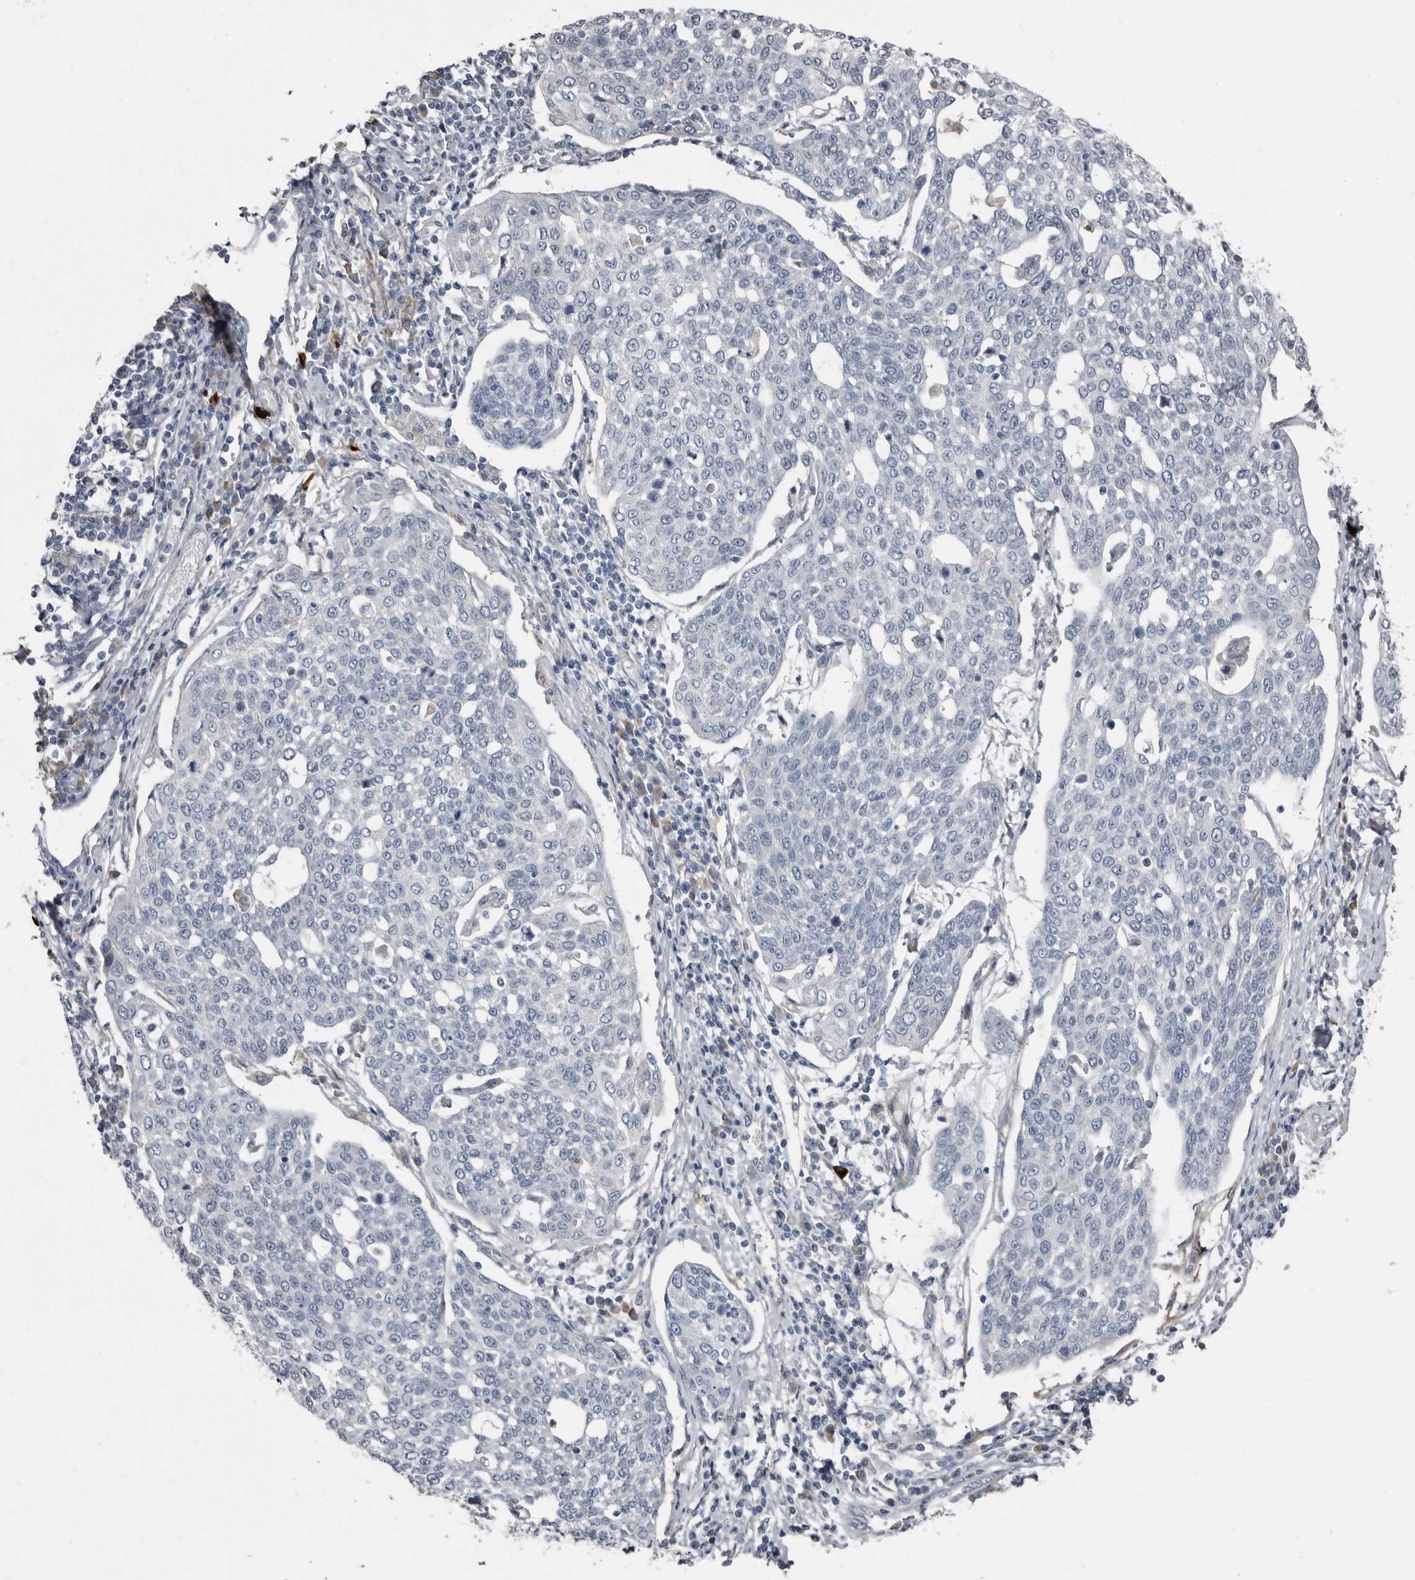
{"staining": {"intensity": "negative", "quantity": "none", "location": "none"}, "tissue": "cervical cancer", "cell_type": "Tumor cells", "image_type": "cancer", "snomed": [{"axis": "morphology", "description": "Squamous cell carcinoma, NOS"}, {"axis": "topography", "description": "Cervix"}], "caption": "Human cervical cancer (squamous cell carcinoma) stained for a protein using immunohistochemistry shows no positivity in tumor cells.", "gene": "ZNF114", "patient": {"sex": "female", "age": 34}}